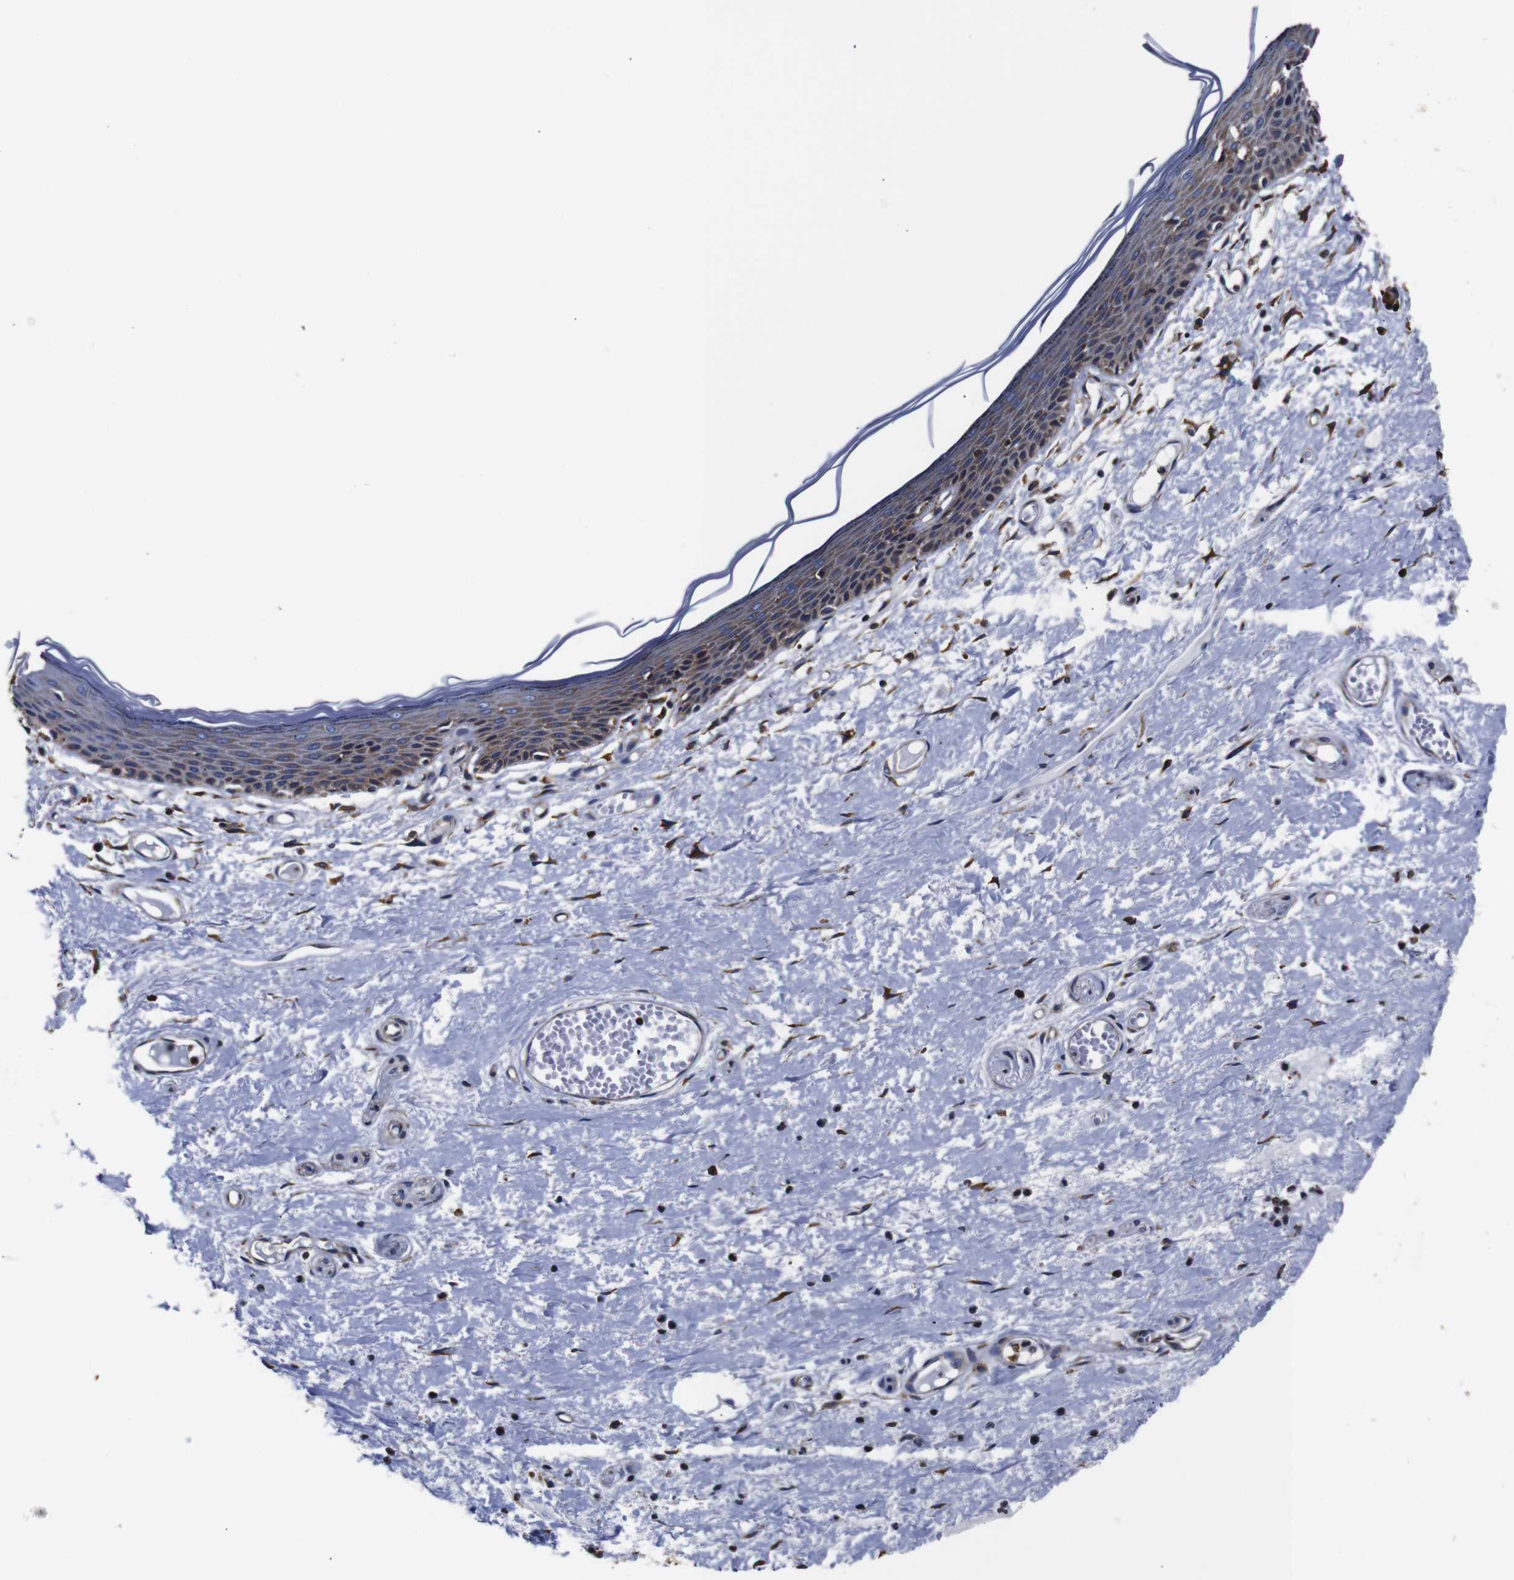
{"staining": {"intensity": "moderate", "quantity": ">75%", "location": "cytoplasmic/membranous"}, "tissue": "skin", "cell_type": "Epidermal cells", "image_type": "normal", "snomed": [{"axis": "morphology", "description": "Normal tissue, NOS"}, {"axis": "topography", "description": "Vulva"}], "caption": "Skin stained with a brown dye displays moderate cytoplasmic/membranous positive staining in about >75% of epidermal cells.", "gene": "PPIB", "patient": {"sex": "female", "age": 54}}